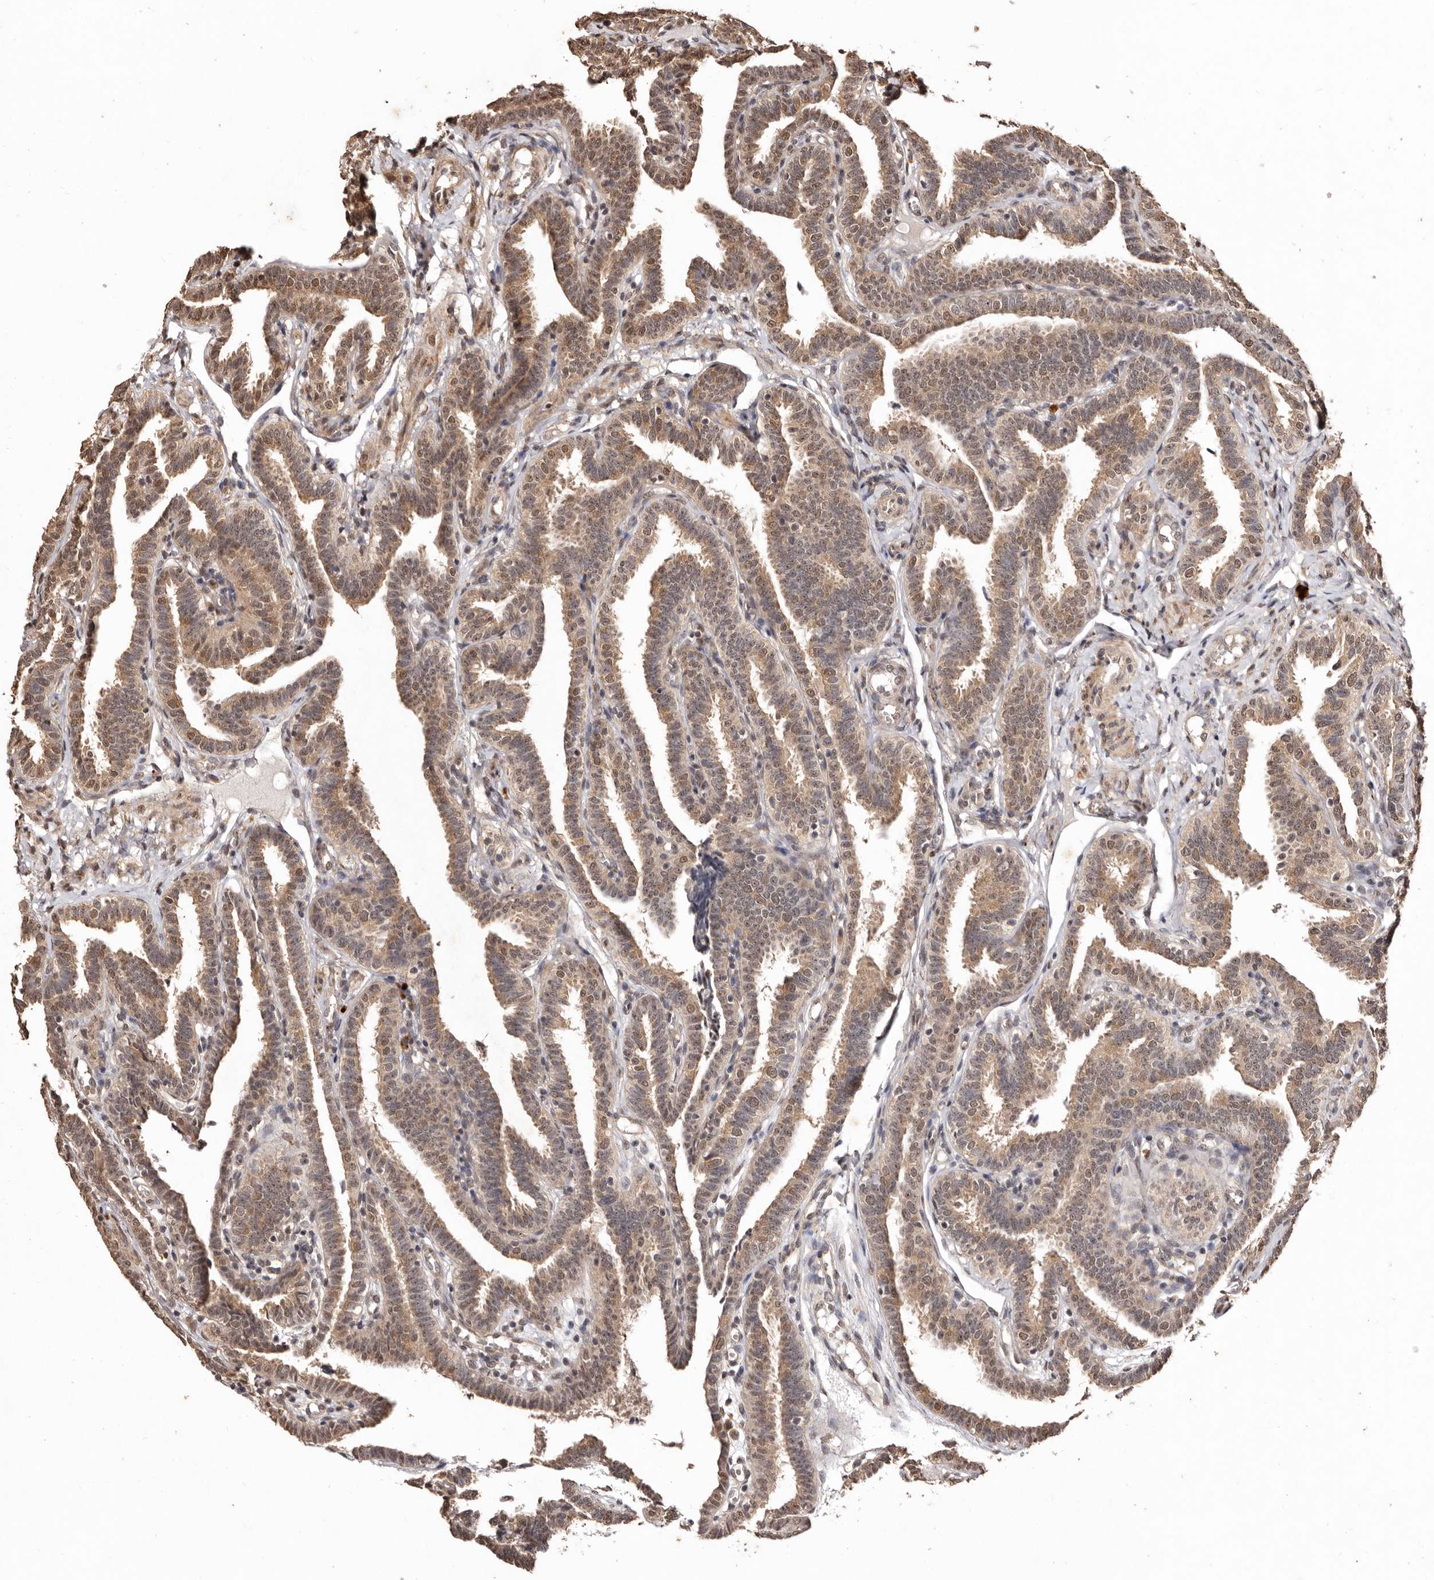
{"staining": {"intensity": "moderate", "quantity": ">75%", "location": "cytoplasmic/membranous,nuclear"}, "tissue": "fallopian tube", "cell_type": "Glandular cells", "image_type": "normal", "snomed": [{"axis": "morphology", "description": "Normal tissue, NOS"}, {"axis": "topography", "description": "Fallopian tube"}], "caption": "DAB (3,3'-diaminobenzidine) immunohistochemical staining of unremarkable human fallopian tube displays moderate cytoplasmic/membranous,nuclear protein positivity in approximately >75% of glandular cells. The staining was performed using DAB (3,3'-diaminobenzidine) to visualize the protein expression in brown, while the nuclei were stained in blue with hematoxylin (Magnification: 20x).", "gene": "NOTCH1", "patient": {"sex": "female", "age": 39}}